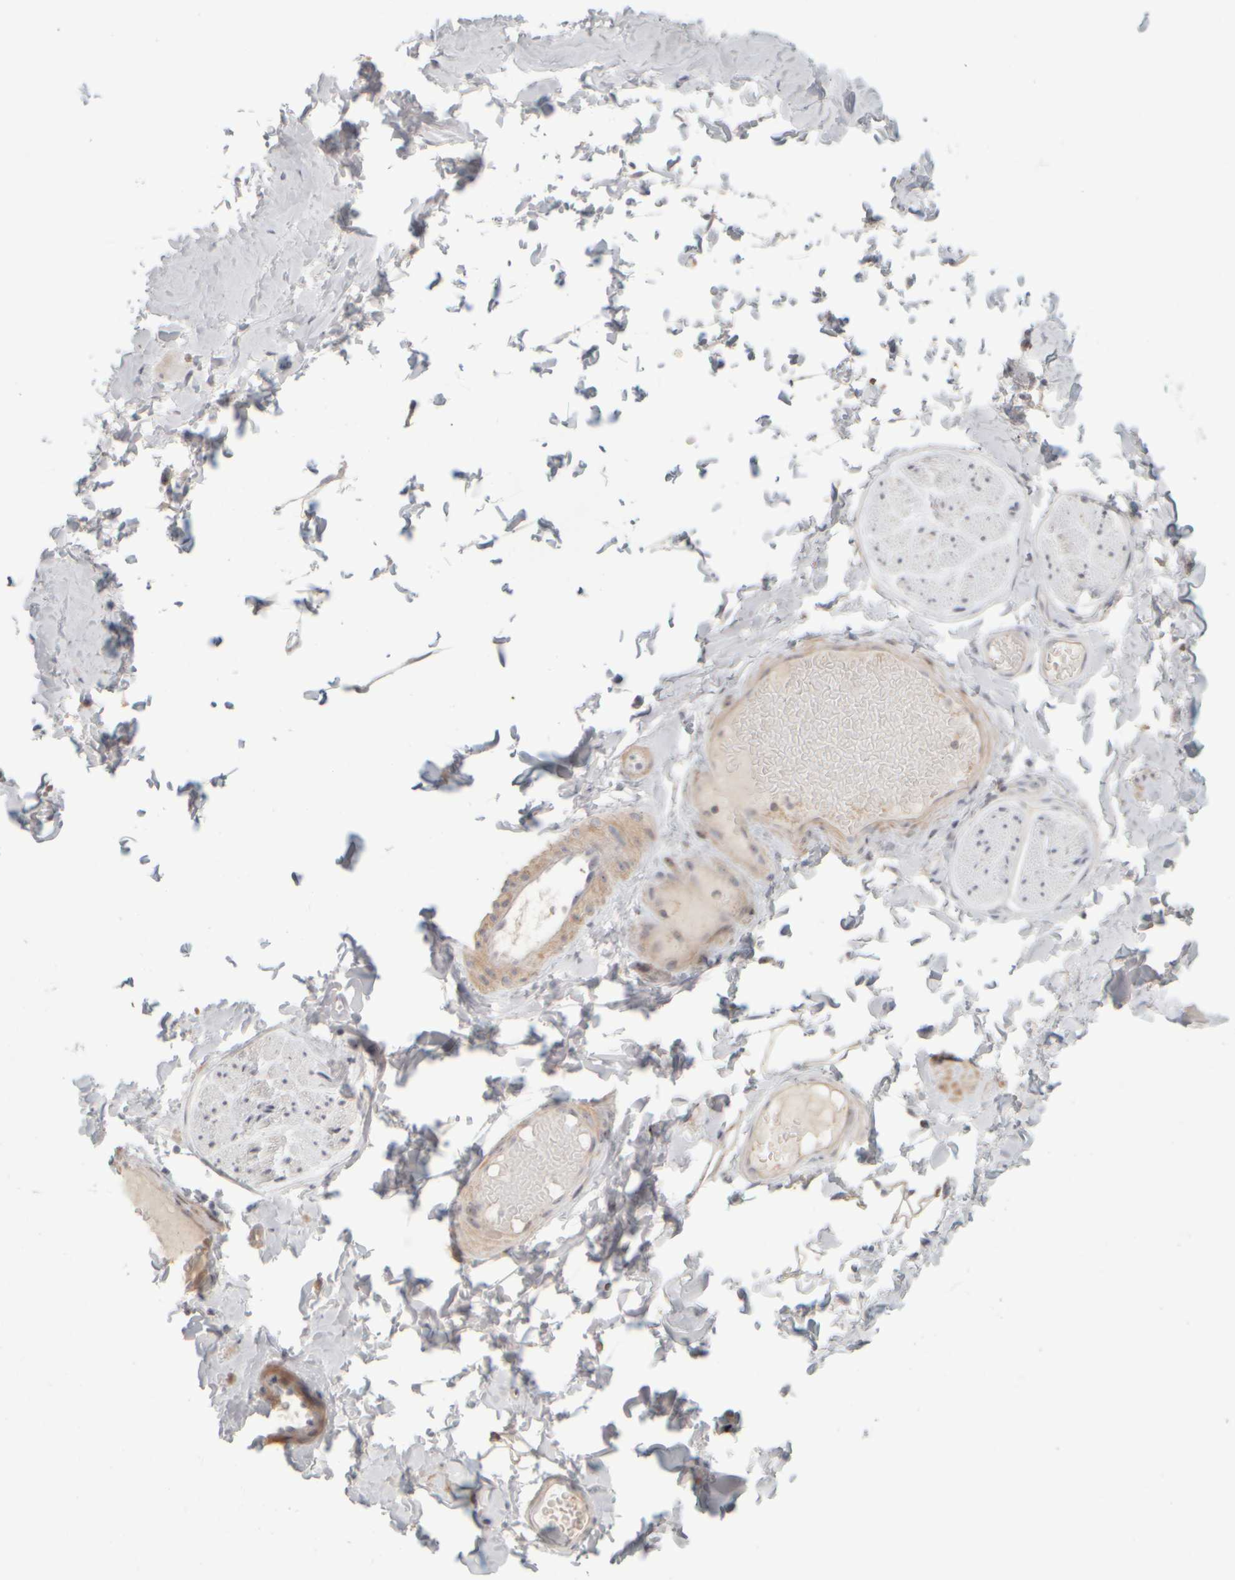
{"staining": {"intensity": "negative", "quantity": "none", "location": "none"}, "tissue": "adipose tissue", "cell_type": "Adipocytes", "image_type": "normal", "snomed": [{"axis": "morphology", "description": "Normal tissue, NOS"}, {"axis": "topography", "description": "Adipose tissue"}, {"axis": "topography", "description": "Vascular tissue"}, {"axis": "topography", "description": "Peripheral nerve tissue"}], "caption": "Immunohistochemistry image of unremarkable human adipose tissue stained for a protein (brown), which displays no positivity in adipocytes.", "gene": "DCXR", "patient": {"sex": "male", "age": 25}}